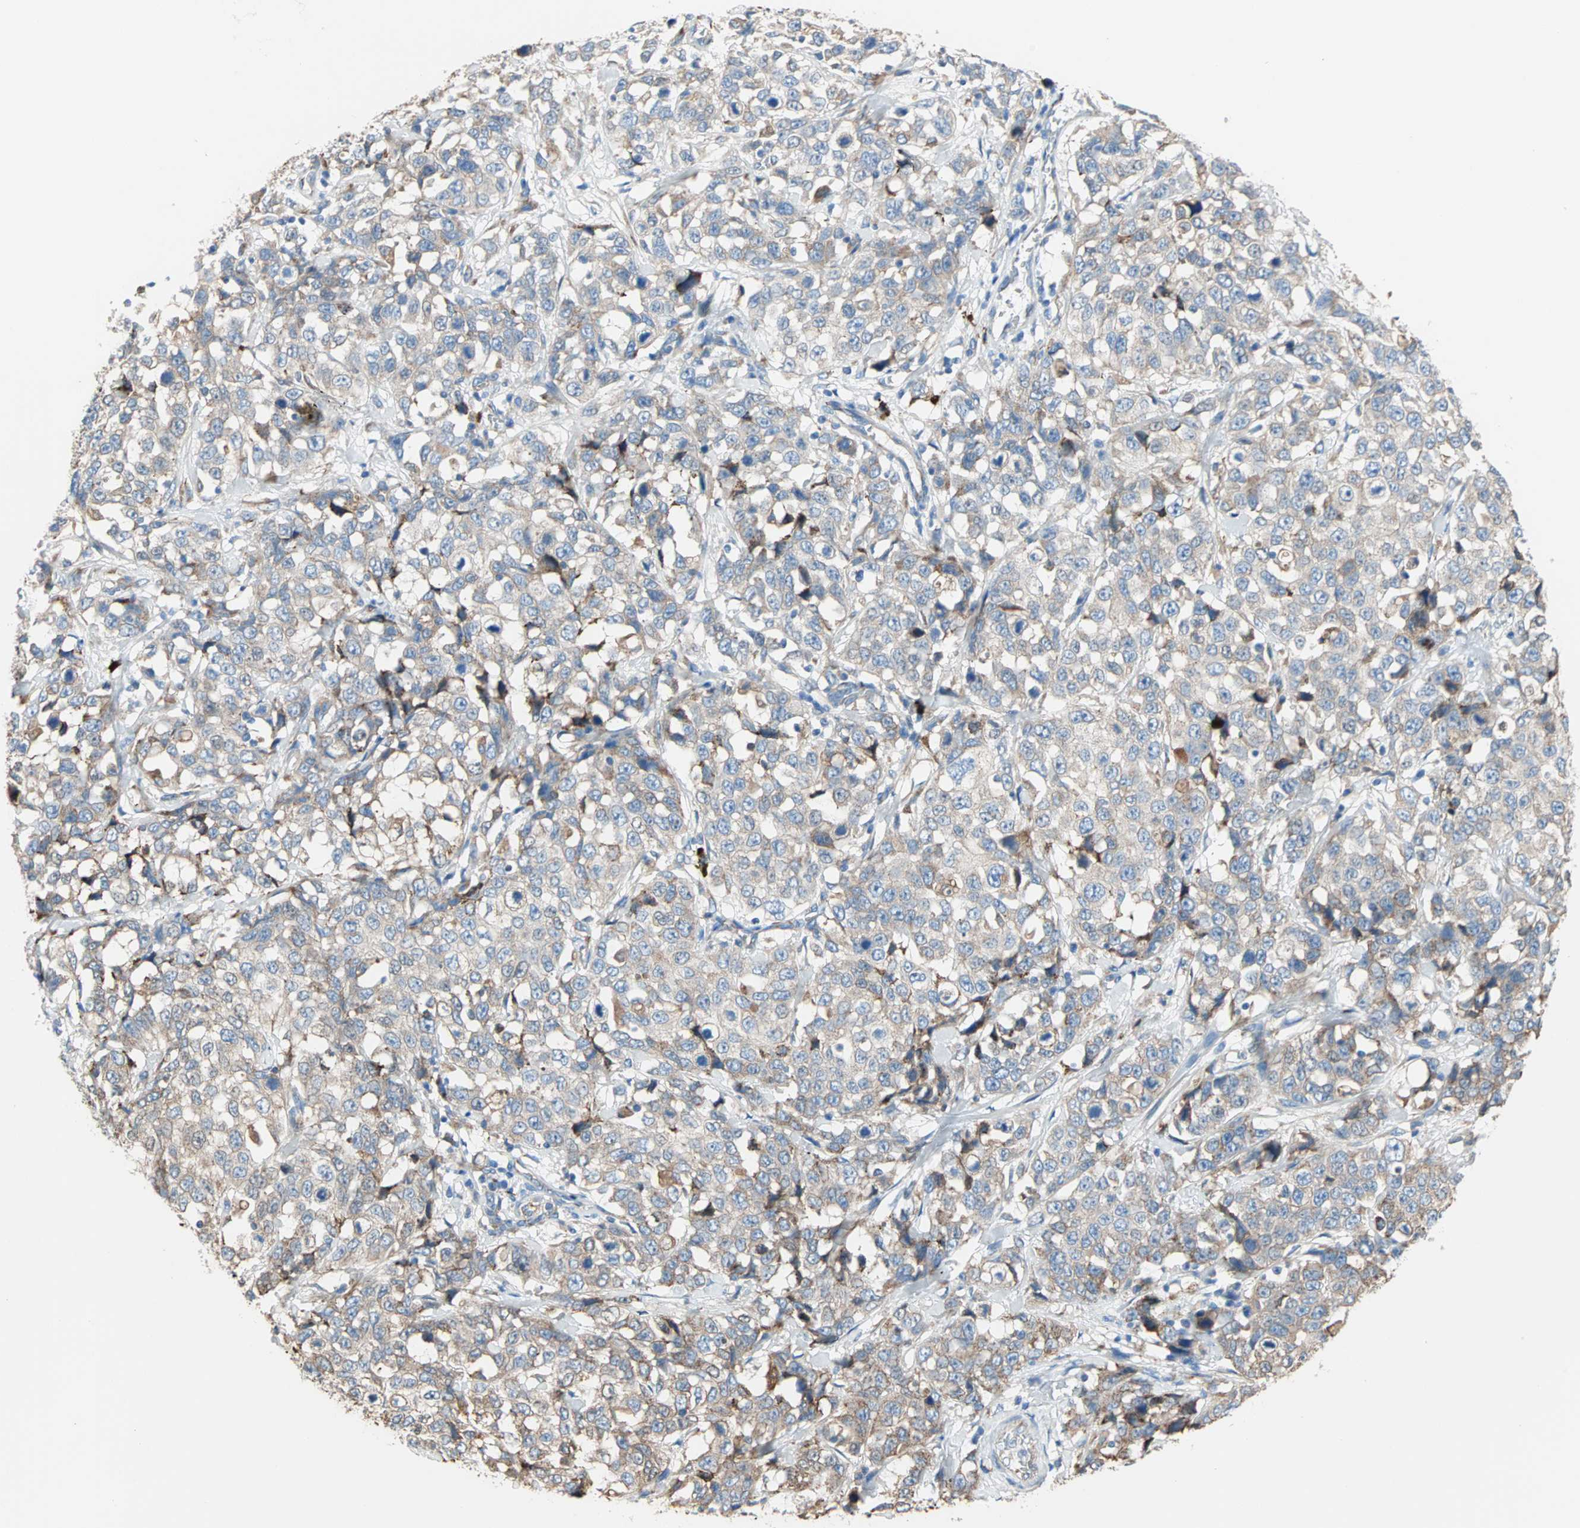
{"staining": {"intensity": "weak", "quantity": ">75%", "location": "cytoplasmic/membranous"}, "tissue": "stomach cancer", "cell_type": "Tumor cells", "image_type": "cancer", "snomed": [{"axis": "morphology", "description": "Normal tissue, NOS"}, {"axis": "morphology", "description": "Adenocarcinoma, NOS"}, {"axis": "topography", "description": "Stomach"}], "caption": "About >75% of tumor cells in stomach cancer display weak cytoplasmic/membranous protein expression as visualized by brown immunohistochemical staining.", "gene": "PLCXD1", "patient": {"sex": "male", "age": 48}}